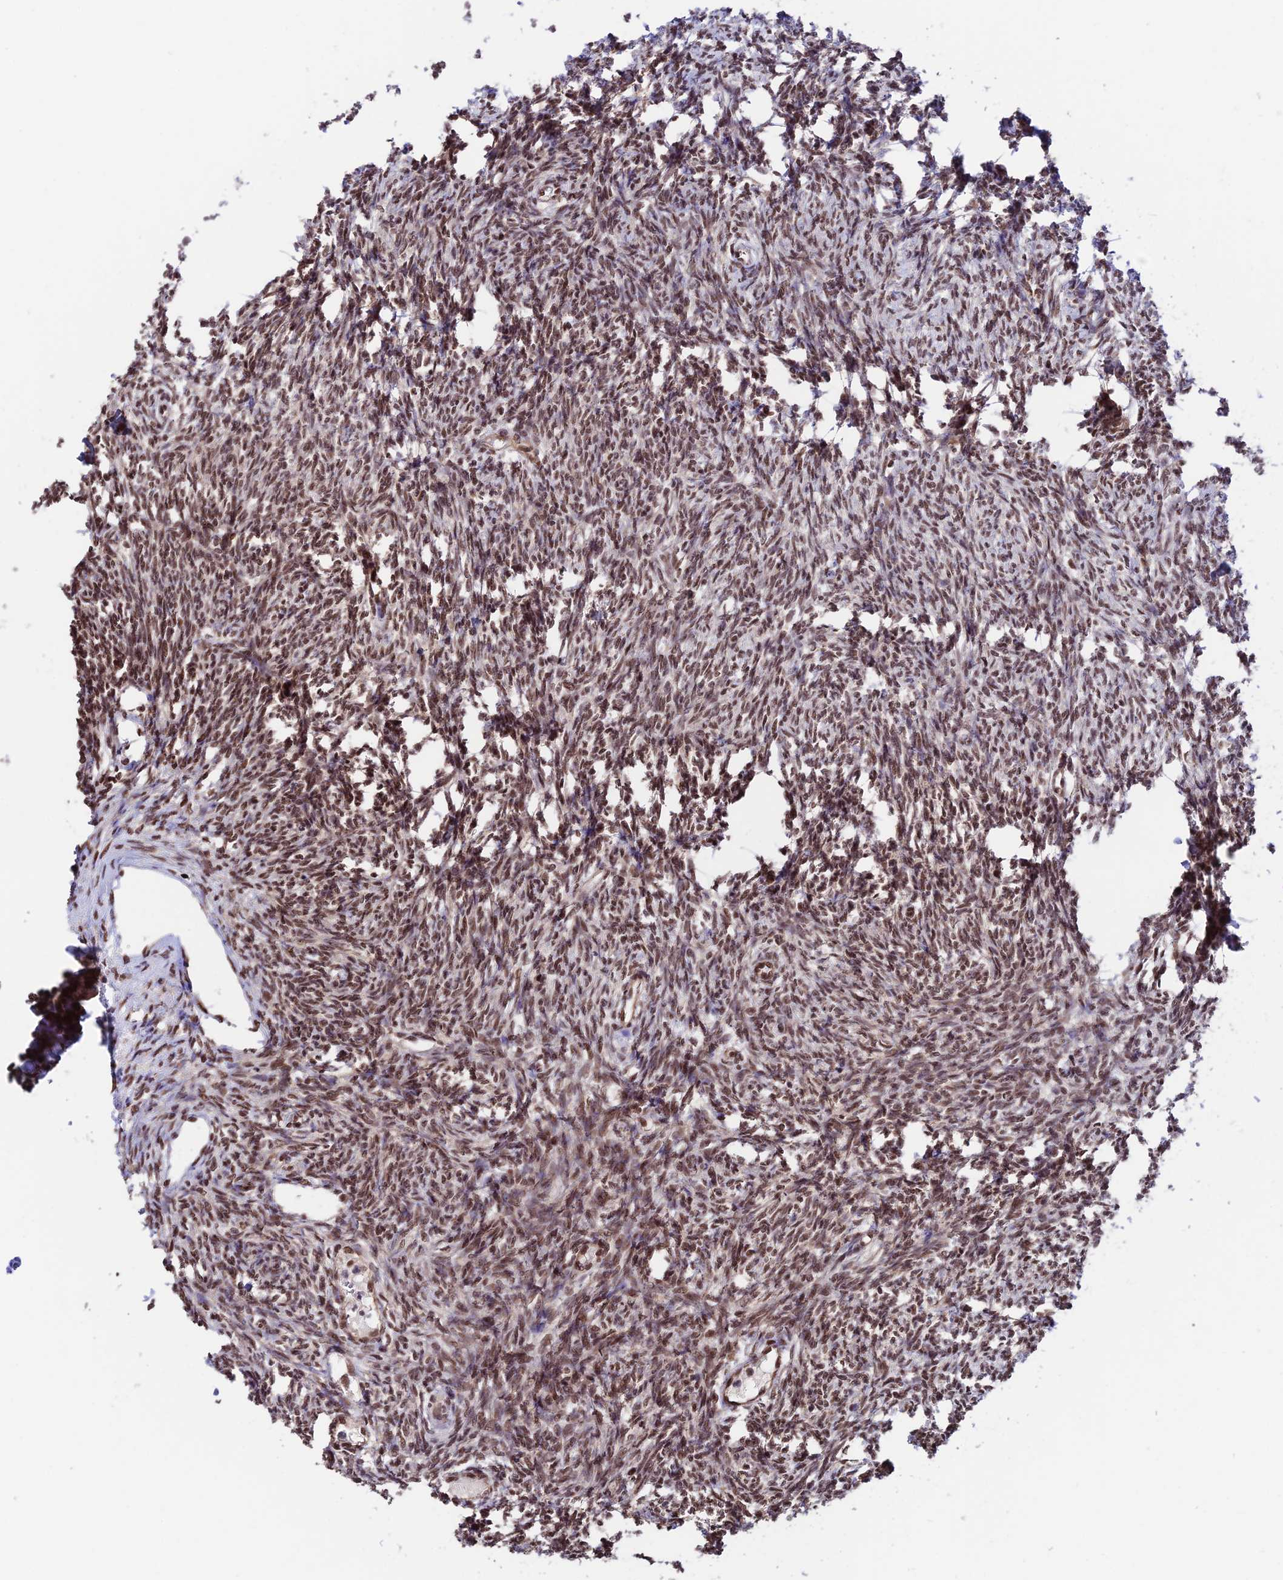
{"staining": {"intensity": "moderate", "quantity": ">75%", "location": "nuclear"}, "tissue": "ovary", "cell_type": "Ovarian stroma cells", "image_type": "normal", "snomed": [{"axis": "morphology", "description": "Normal tissue, NOS"}, {"axis": "morphology", "description": "Cyst, NOS"}, {"axis": "topography", "description": "Ovary"}], "caption": "This micrograph shows normal ovary stained with immunohistochemistry to label a protein in brown. The nuclear of ovarian stroma cells show moderate positivity for the protein. Nuclei are counter-stained blue.", "gene": "RBM42", "patient": {"sex": "female", "age": 33}}